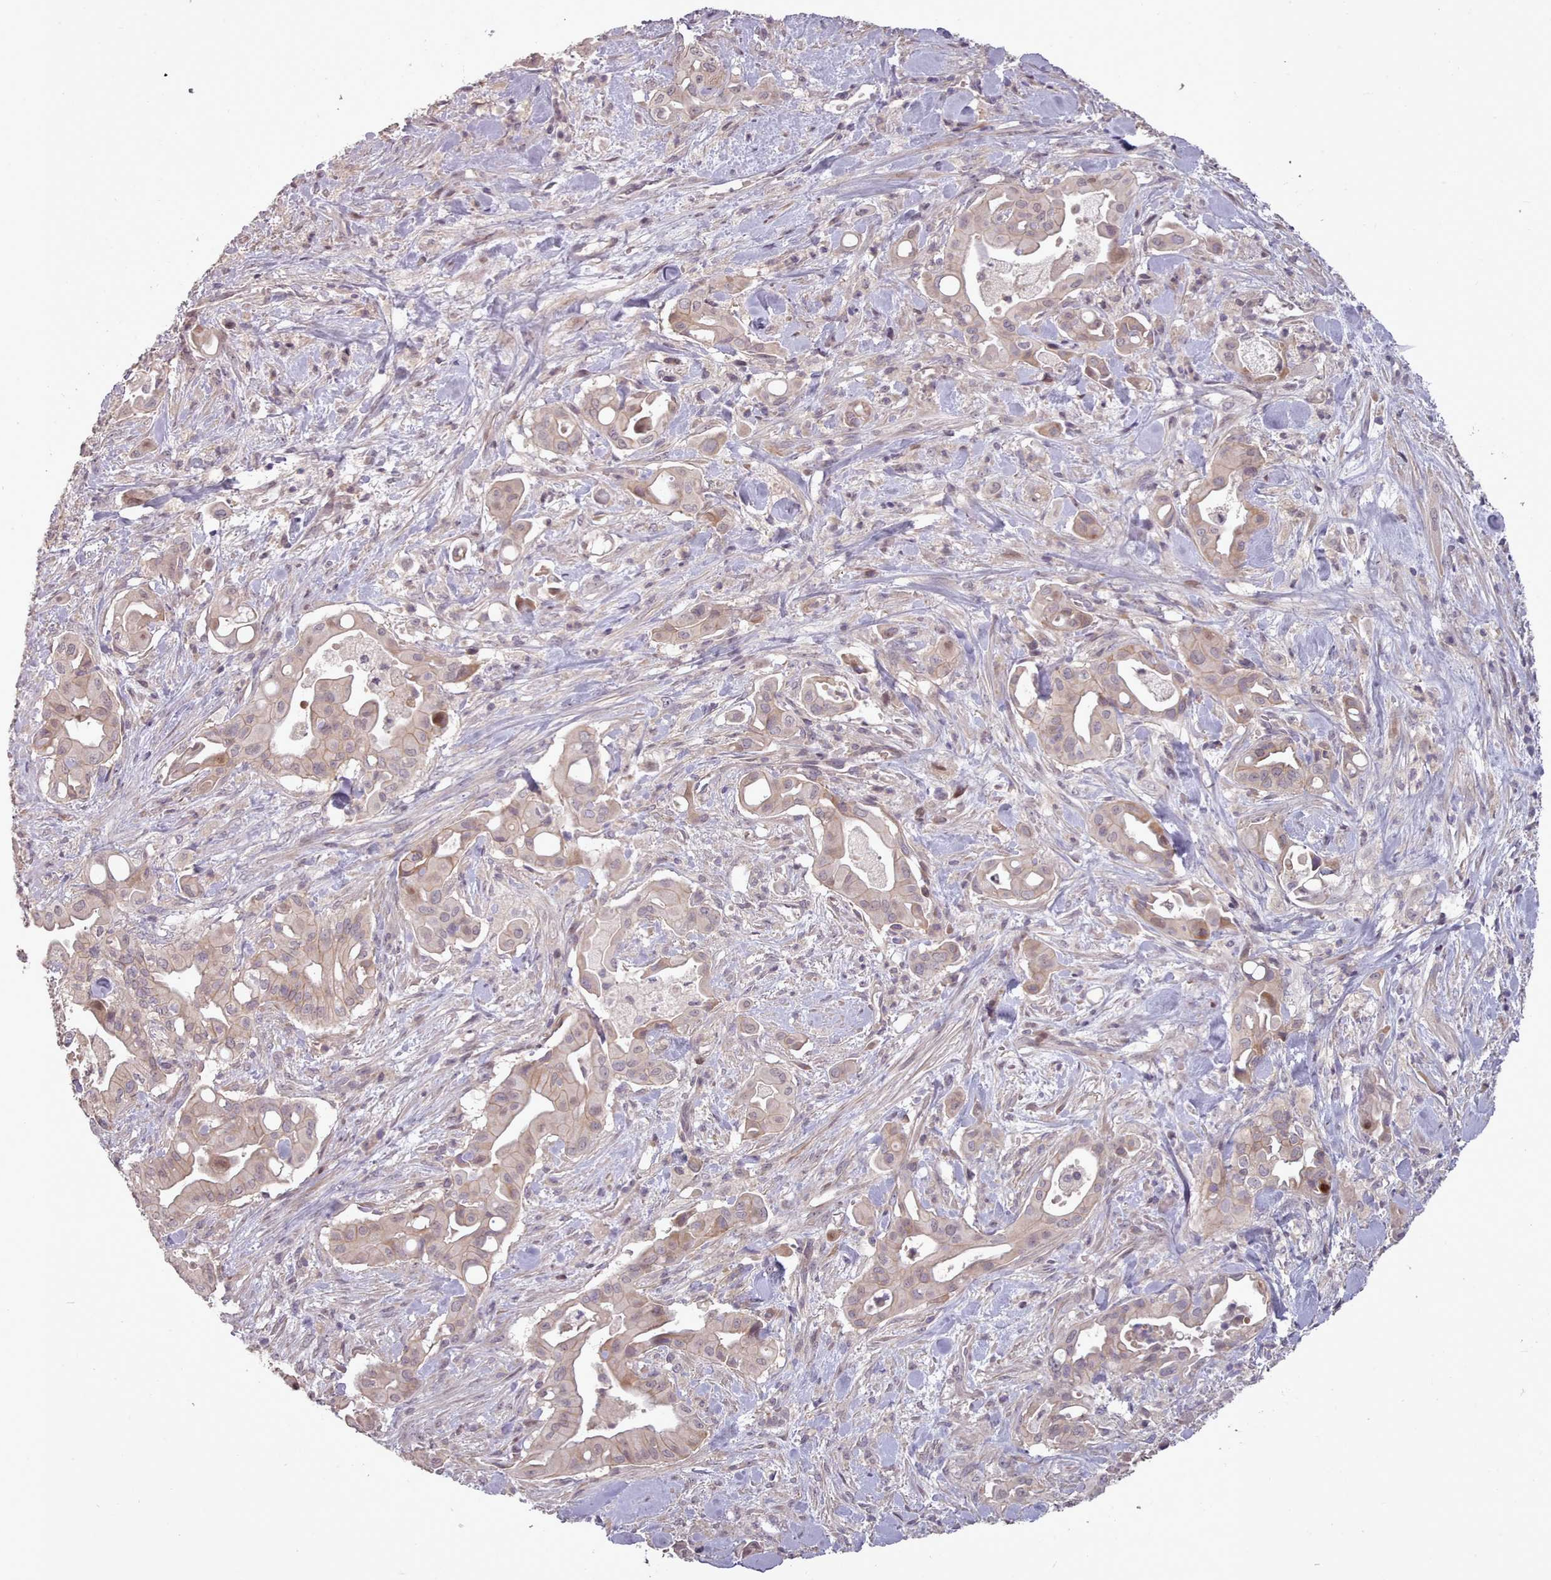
{"staining": {"intensity": "weak", "quantity": ">75%", "location": "cytoplasmic/membranous"}, "tissue": "liver cancer", "cell_type": "Tumor cells", "image_type": "cancer", "snomed": [{"axis": "morphology", "description": "Cholangiocarcinoma"}, {"axis": "topography", "description": "Liver"}], "caption": "A brown stain shows weak cytoplasmic/membranous staining of a protein in human liver cholangiocarcinoma tumor cells.", "gene": "LEFTY2", "patient": {"sex": "female", "age": 68}}